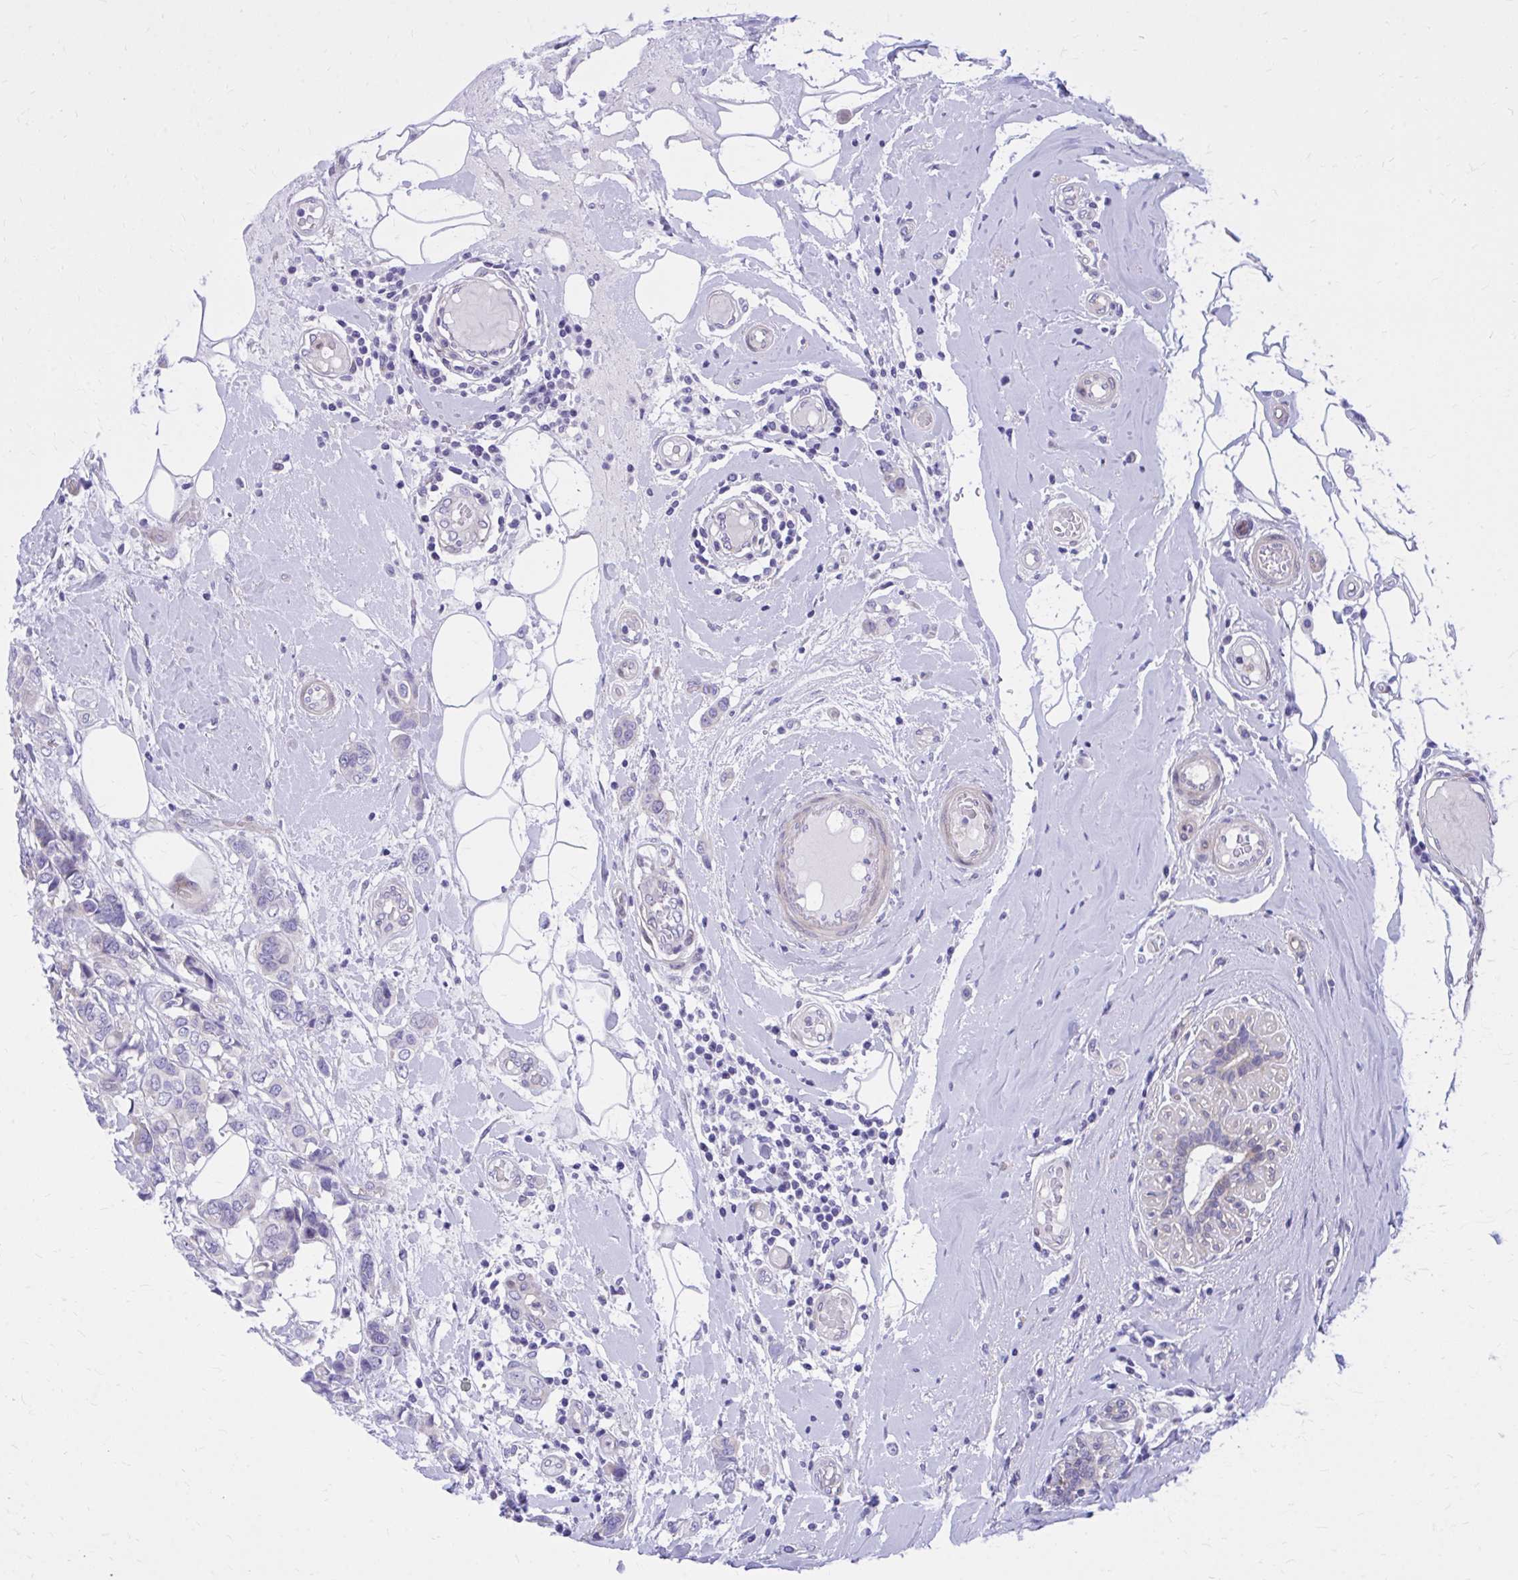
{"staining": {"intensity": "negative", "quantity": "none", "location": "none"}, "tissue": "breast cancer", "cell_type": "Tumor cells", "image_type": "cancer", "snomed": [{"axis": "morphology", "description": "Lobular carcinoma"}, {"axis": "topography", "description": "Breast"}], "caption": "Tumor cells are negative for brown protein staining in breast cancer. The staining is performed using DAB (3,3'-diaminobenzidine) brown chromogen with nuclei counter-stained in using hematoxylin.", "gene": "ADAMTSL1", "patient": {"sex": "female", "age": 51}}